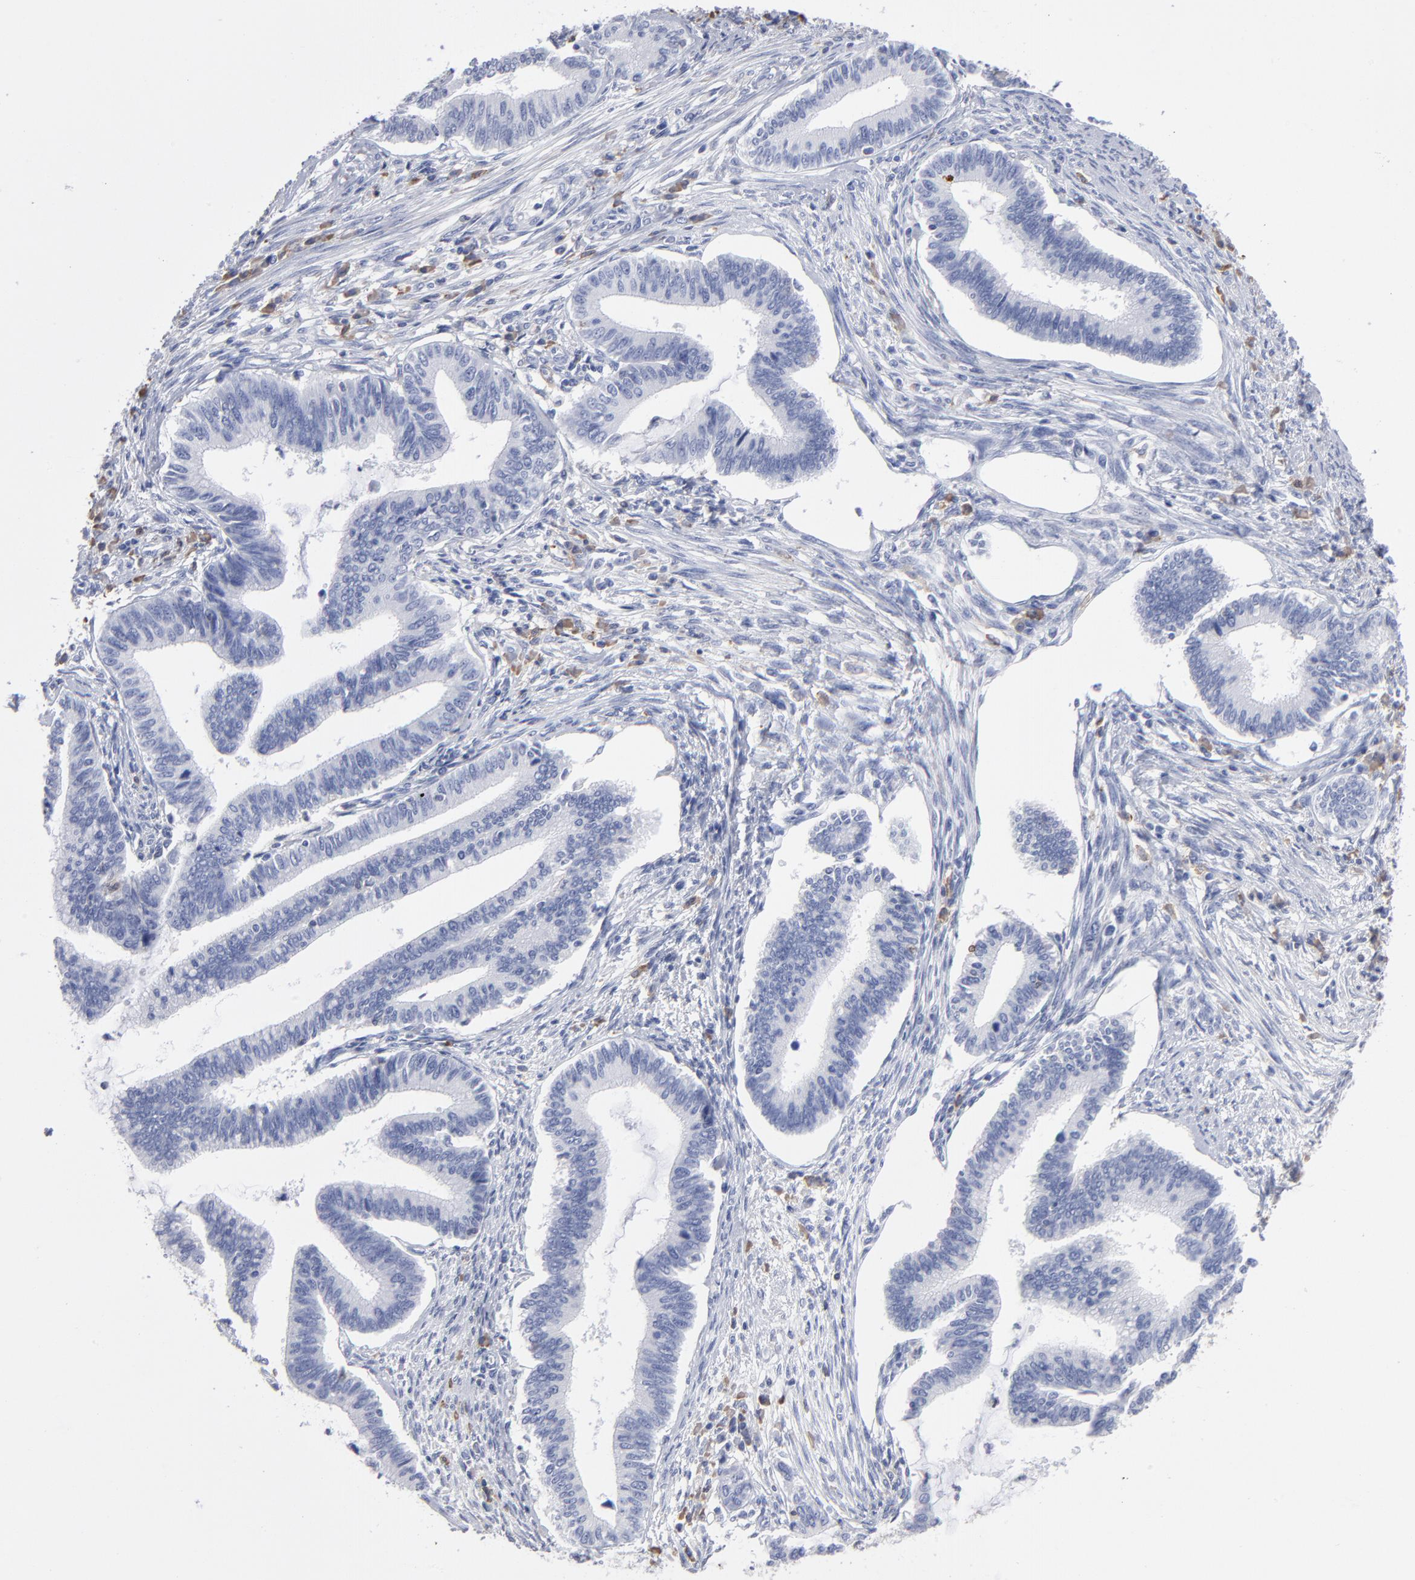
{"staining": {"intensity": "negative", "quantity": "none", "location": "none"}, "tissue": "cervical cancer", "cell_type": "Tumor cells", "image_type": "cancer", "snomed": [{"axis": "morphology", "description": "Adenocarcinoma, NOS"}, {"axis": "topography", "description": "Cervix"}], "caption": "Cervical cancer stained for a protein using immunohistochemistry displays no positivity tumor cells.", "gene": "LAT2", "patient": {"sex": "female", "age": 36}}